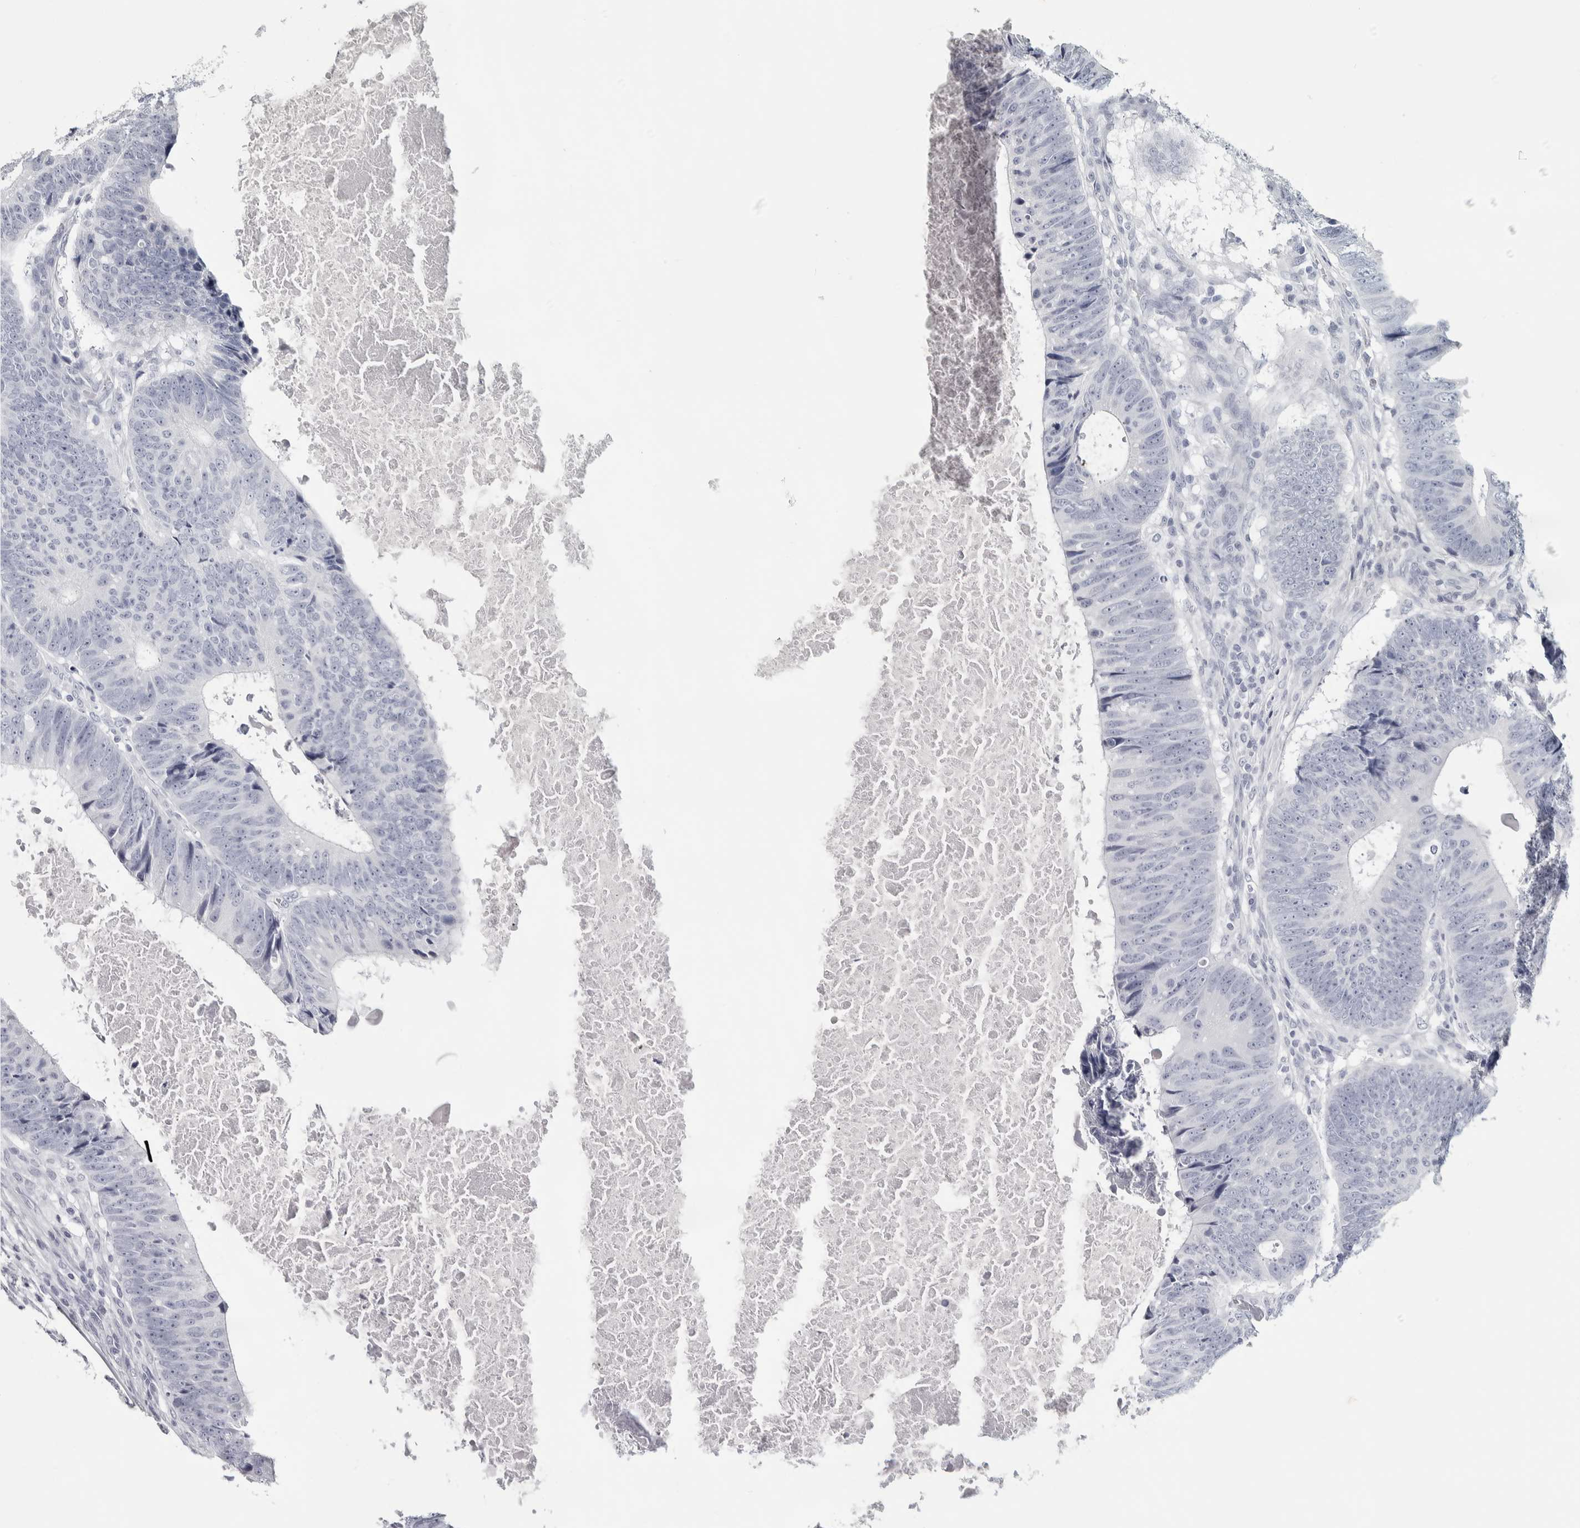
{"staining": {"intensity": "negative", "quantity": "none", "location": "none"}, "tissue": "colorectal cancer", "cell_type": "Tumor cells", "image_type": "cancer", "snomed": [{"axis": "morphology", "description": "Adenocarcinoma, NOS"}, {"axis": "topography", "description": "Colon"}], "caption": "High power microscopy image of an immunohistochemistry (IHC) photomicrograph of colorectal cancer (adenocarcinoma), revealing no significant expression in tumor cells.", "gene": "NECAB1", "patient": {"sex": "male", "age": 56}}